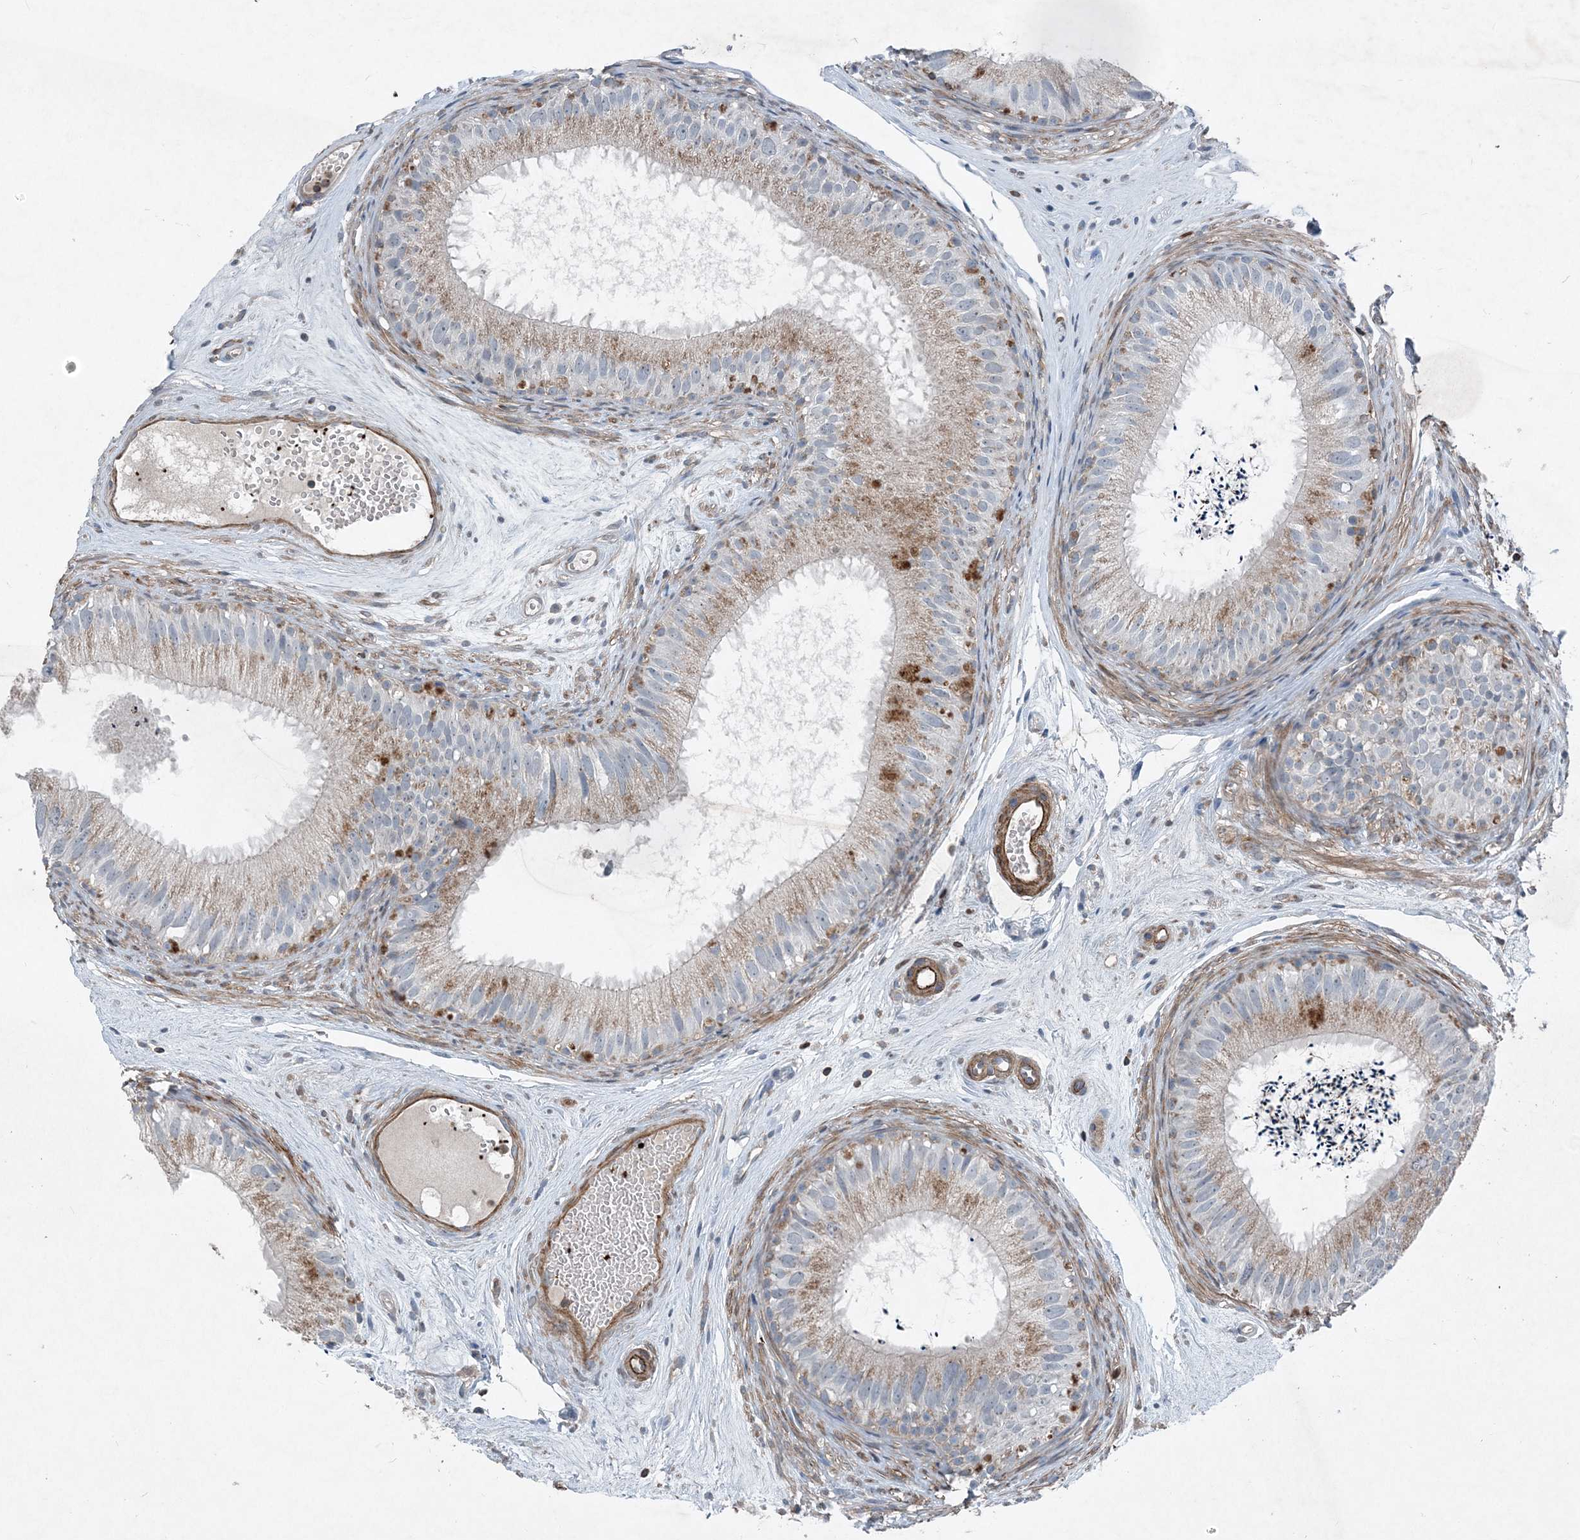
{"staining": {"intensity": "moderate", "quantity": "<25%", "location": "cytoplasmic/membranous"}, "tissue": "epididymis", "cell_type": "Glandular cells", "image_type": "normal", "snomed": [{"axis": "morphology", "description": "Normal tissue, NOS"}, {"axis": "topography", "description": "Epididymis"}], "caption": "This histopathology image exhibits benign epididymis stained with immunohistochemistry (IHC) to label a protein in brown. The cytoplasmic/membranous of glandular cells show moderate positivity for the protein. Nuclei are counter-stained blue.", "gene": "DGUOK", "patient": {"sex": "male", "age": 77}}